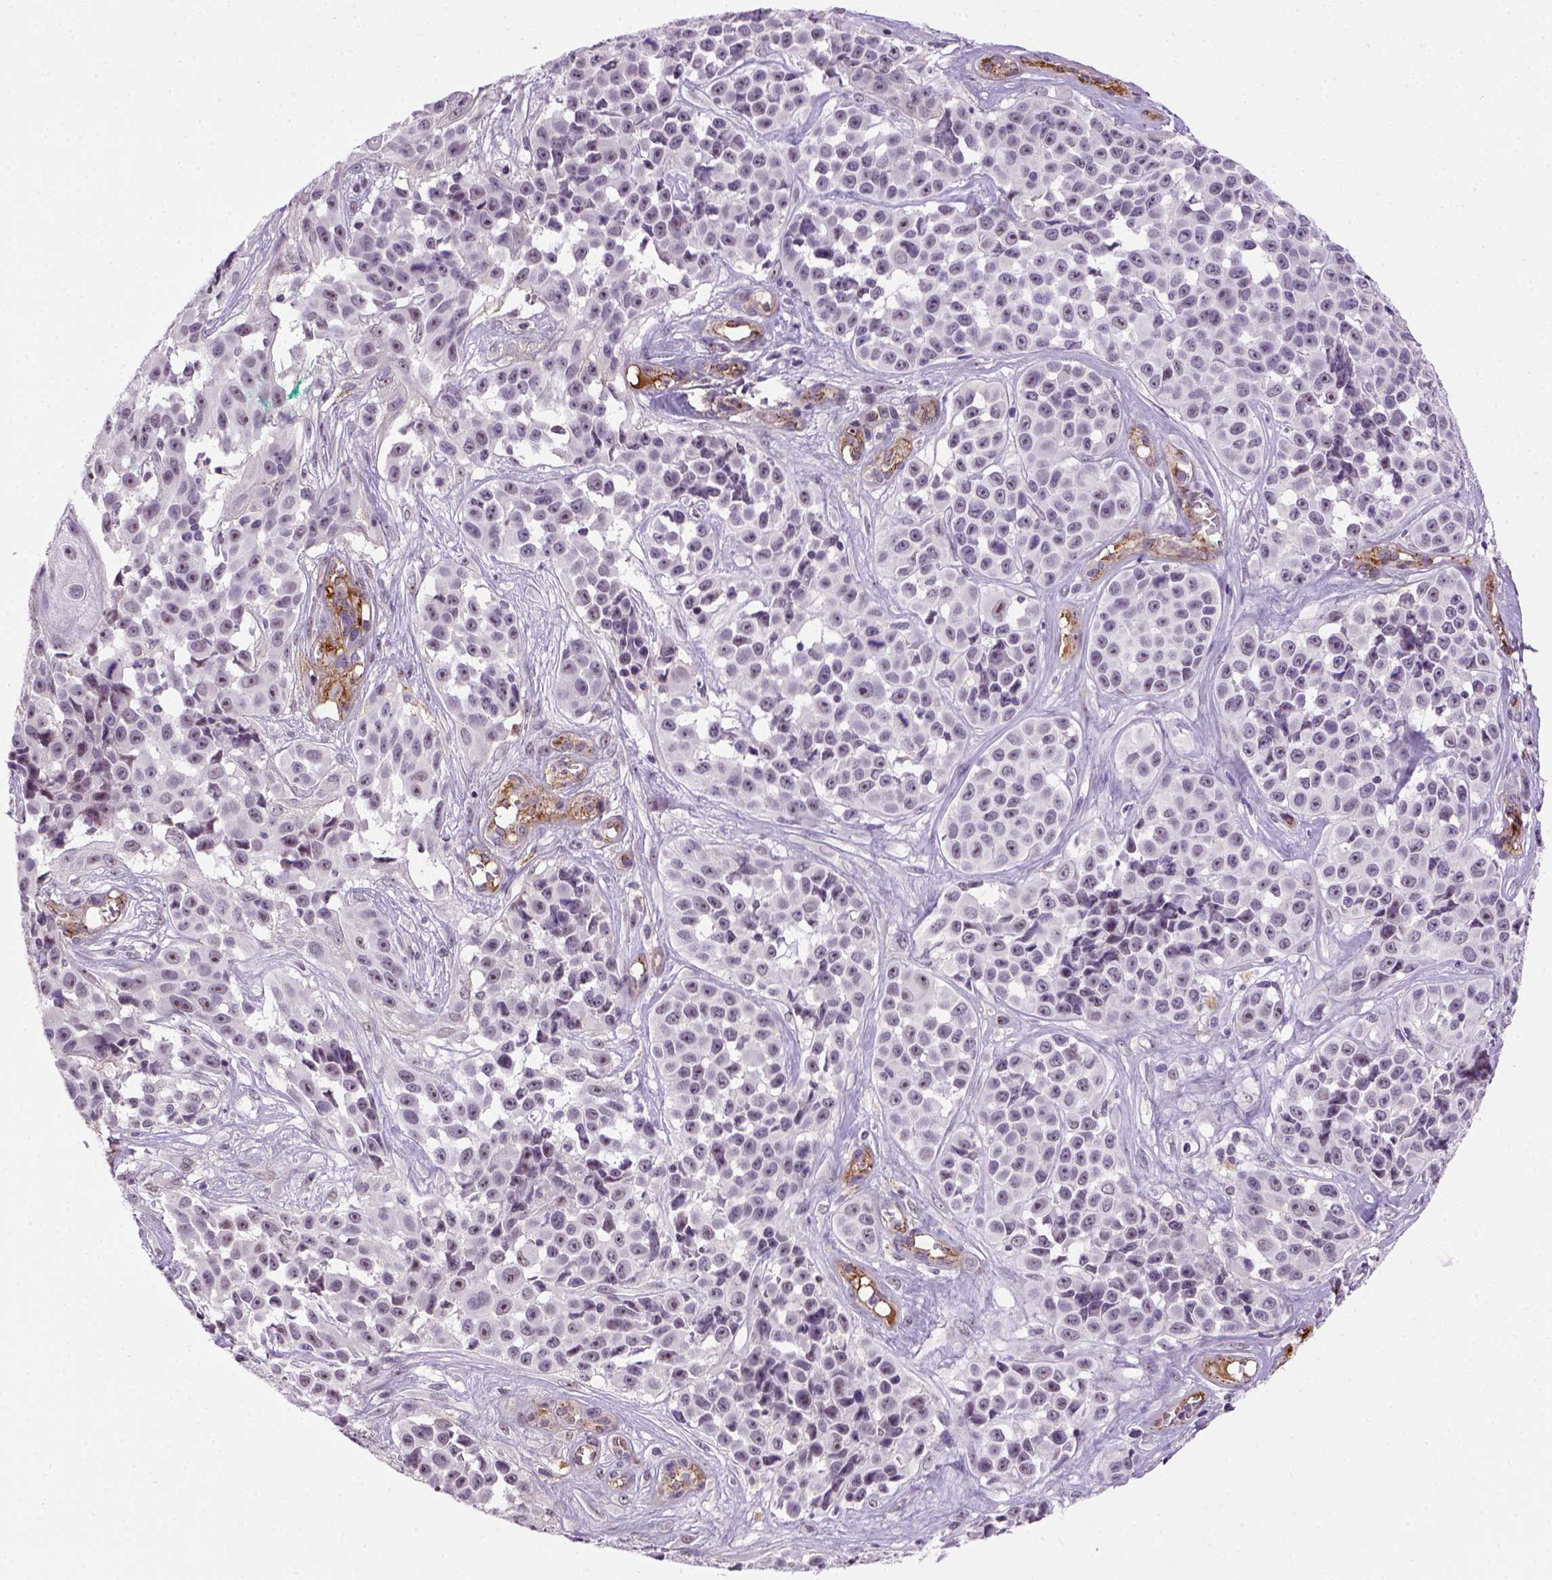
{"staining": {"intensity": "negative", "quantity": "none", "location": "none"}, "tissue": "melanoma", "cell_type": "Tumor cells", "image_type": "cancer", "snomed": [{"axis": "morphology", "description": "Malignant melanoma, NOS"}, {"axis": "topography", "description": "Skin"}], "caption": "An image of melanoma stained for a protein shows no brown staining in tumor cells.", "gene": "VWF", "patient": {"sex": "female", "age": 88}}